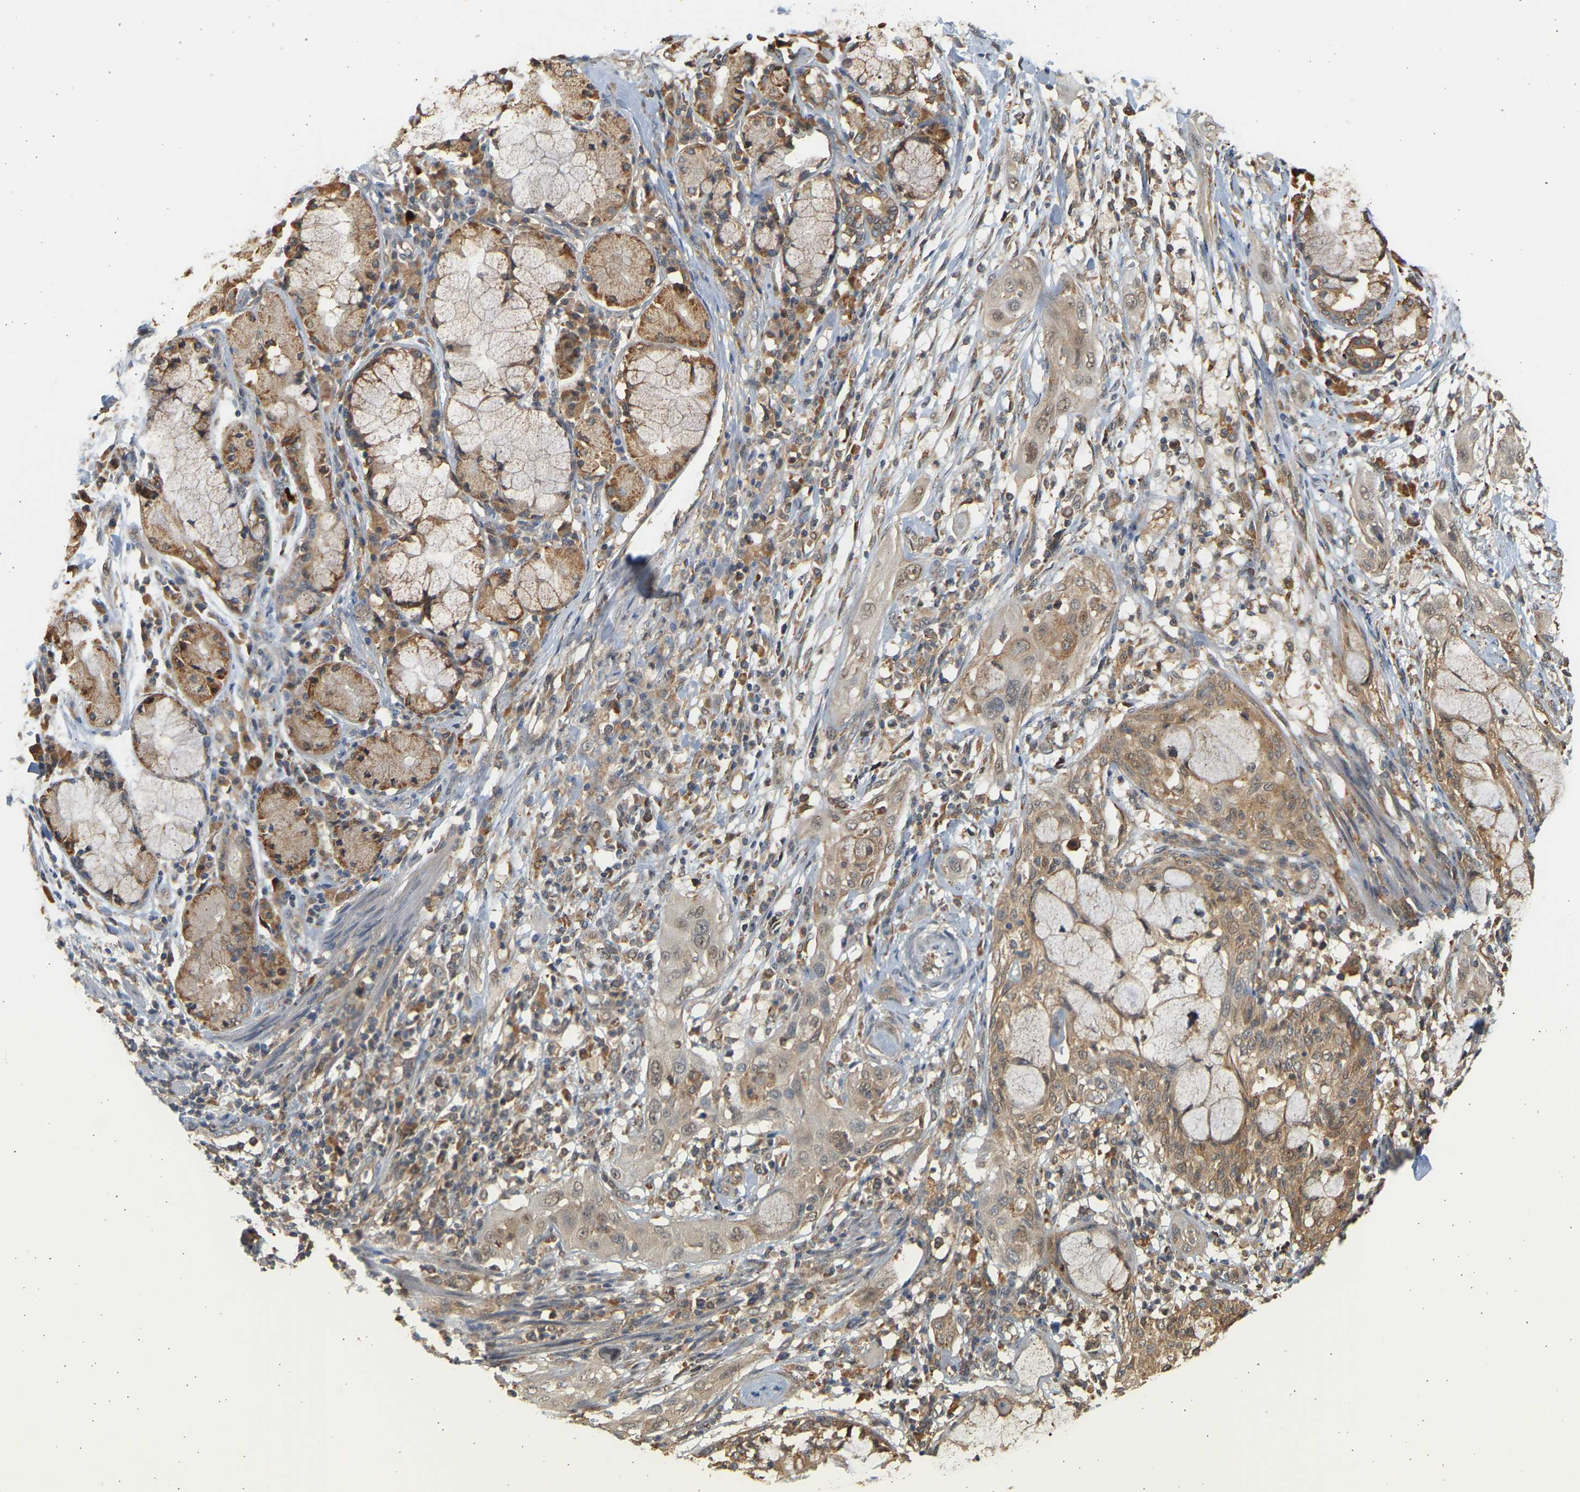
{"staining": {"intensity": "moderate", "quantity": ">75%", "location": "cytoplasmic/membranous"}, "tissue": "lung cancer", "cell_type": "Tumor cells", "image_type": "cancer", "snomed": [{"axis": "morphology", "description": "Squamous cell carcinoma, NOS"}, {"axis": "topography", "description": "Lung"}], "caption": "Tumor cells reveal medium levels of moderate cytoplasmic/membranous expression in approximately >75% of cells in lung cancer (squamous cell carcinoma).", "gene": "B4GALT6", "patient": {"sex": "female", "age": 47}}